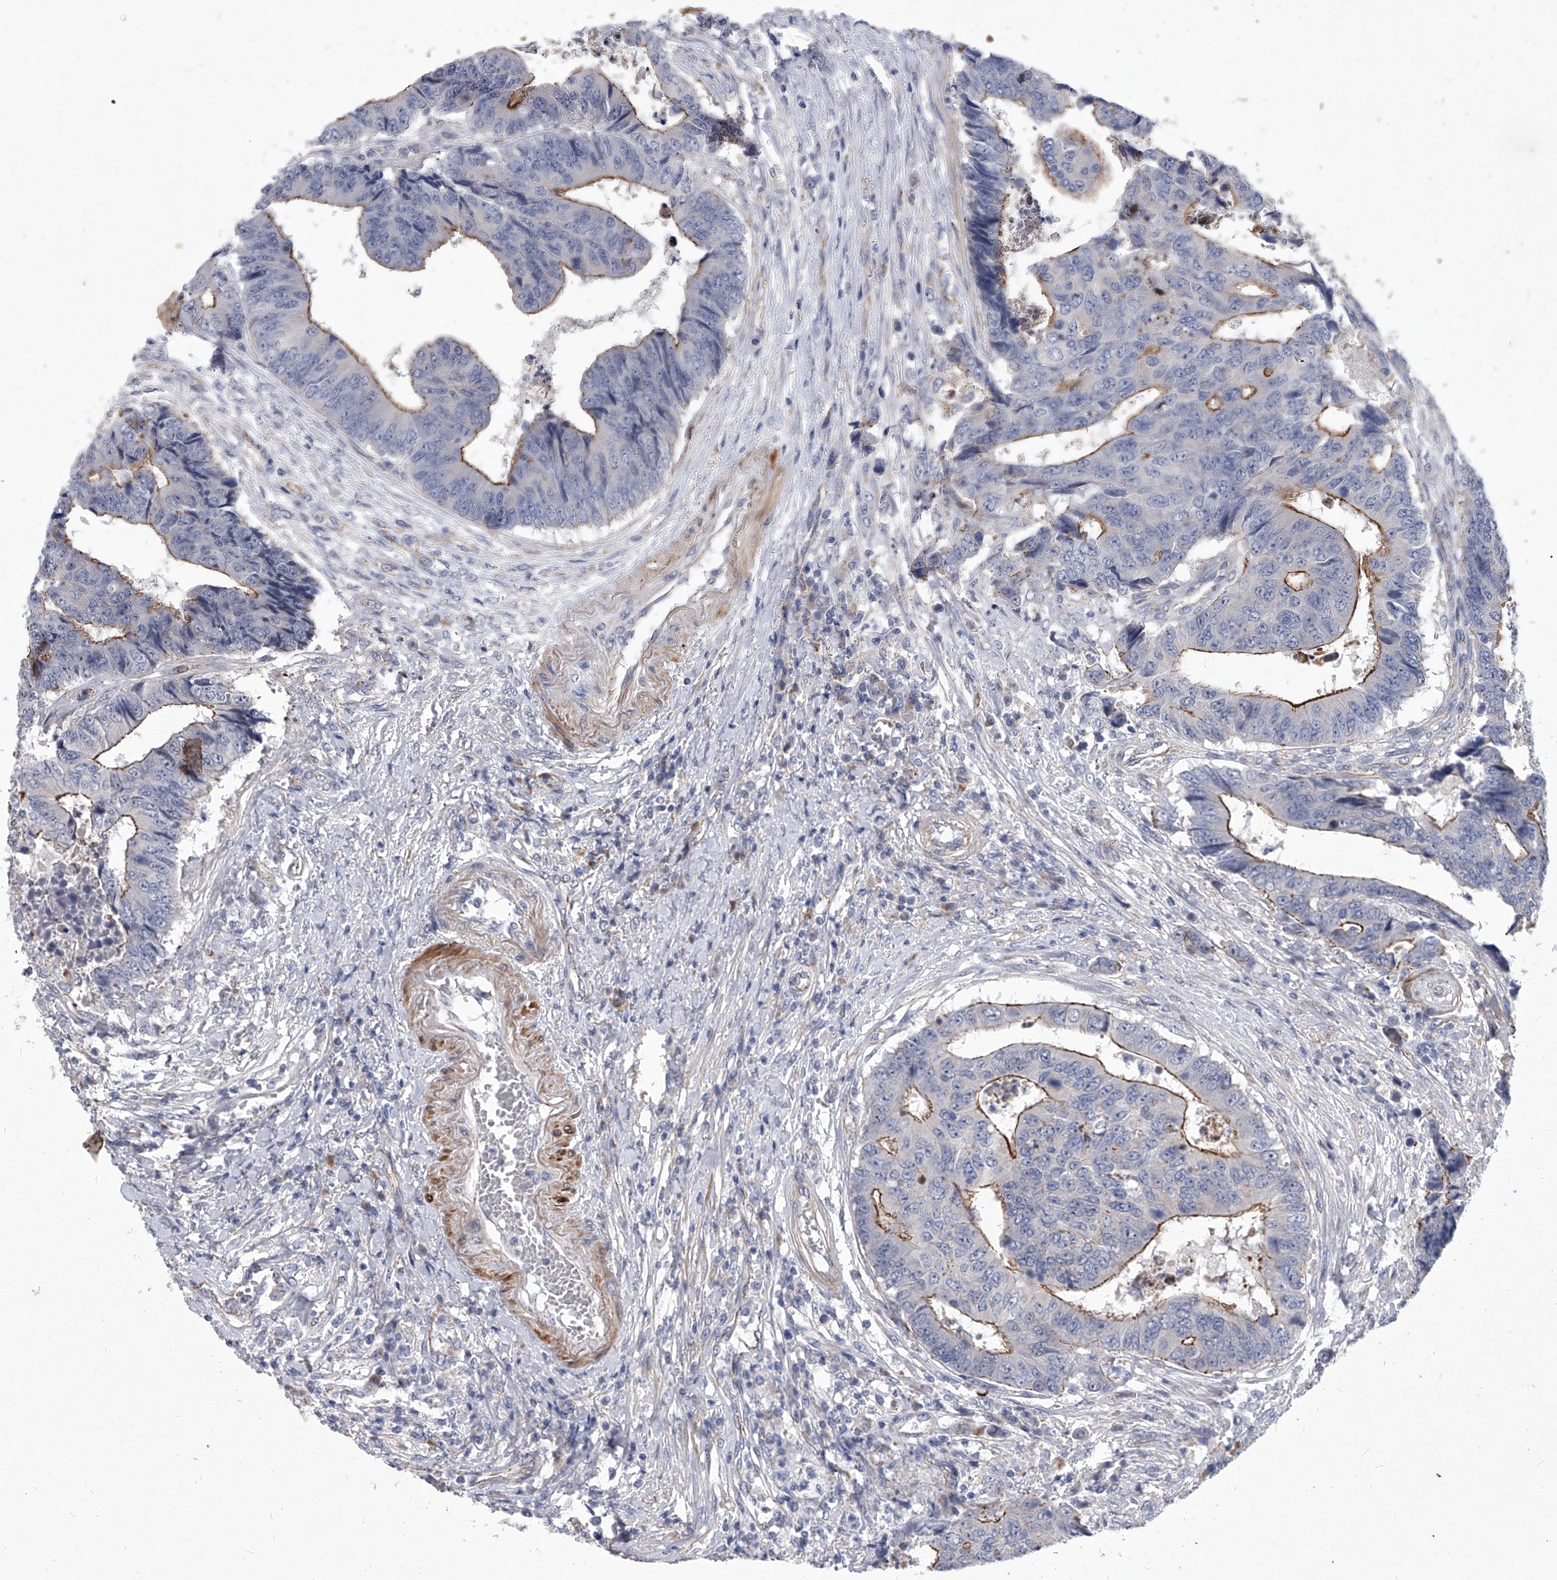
{"staining": {"intensity": "moderate", "quantity": "<25%", "location": "cytoplasmic/membranous"}, "tissue": "colorectal cancer", "cell_type": "Tumor cells", "image_type": "cancer", "snomed": [{"axis": "morphology", "description": "Adenocarcinoma, NOS"}, {"axis": "topography", "description": "Rectum"}], "caption": "There is low levels of moderate cytoplasmic/membranous positivity in tumor cells of colorectal cancer, as demonstrated by immunohistochemical staining (brown color).", "gene": "MINDY4", "patient": {"sex": "male", "age": 84}}